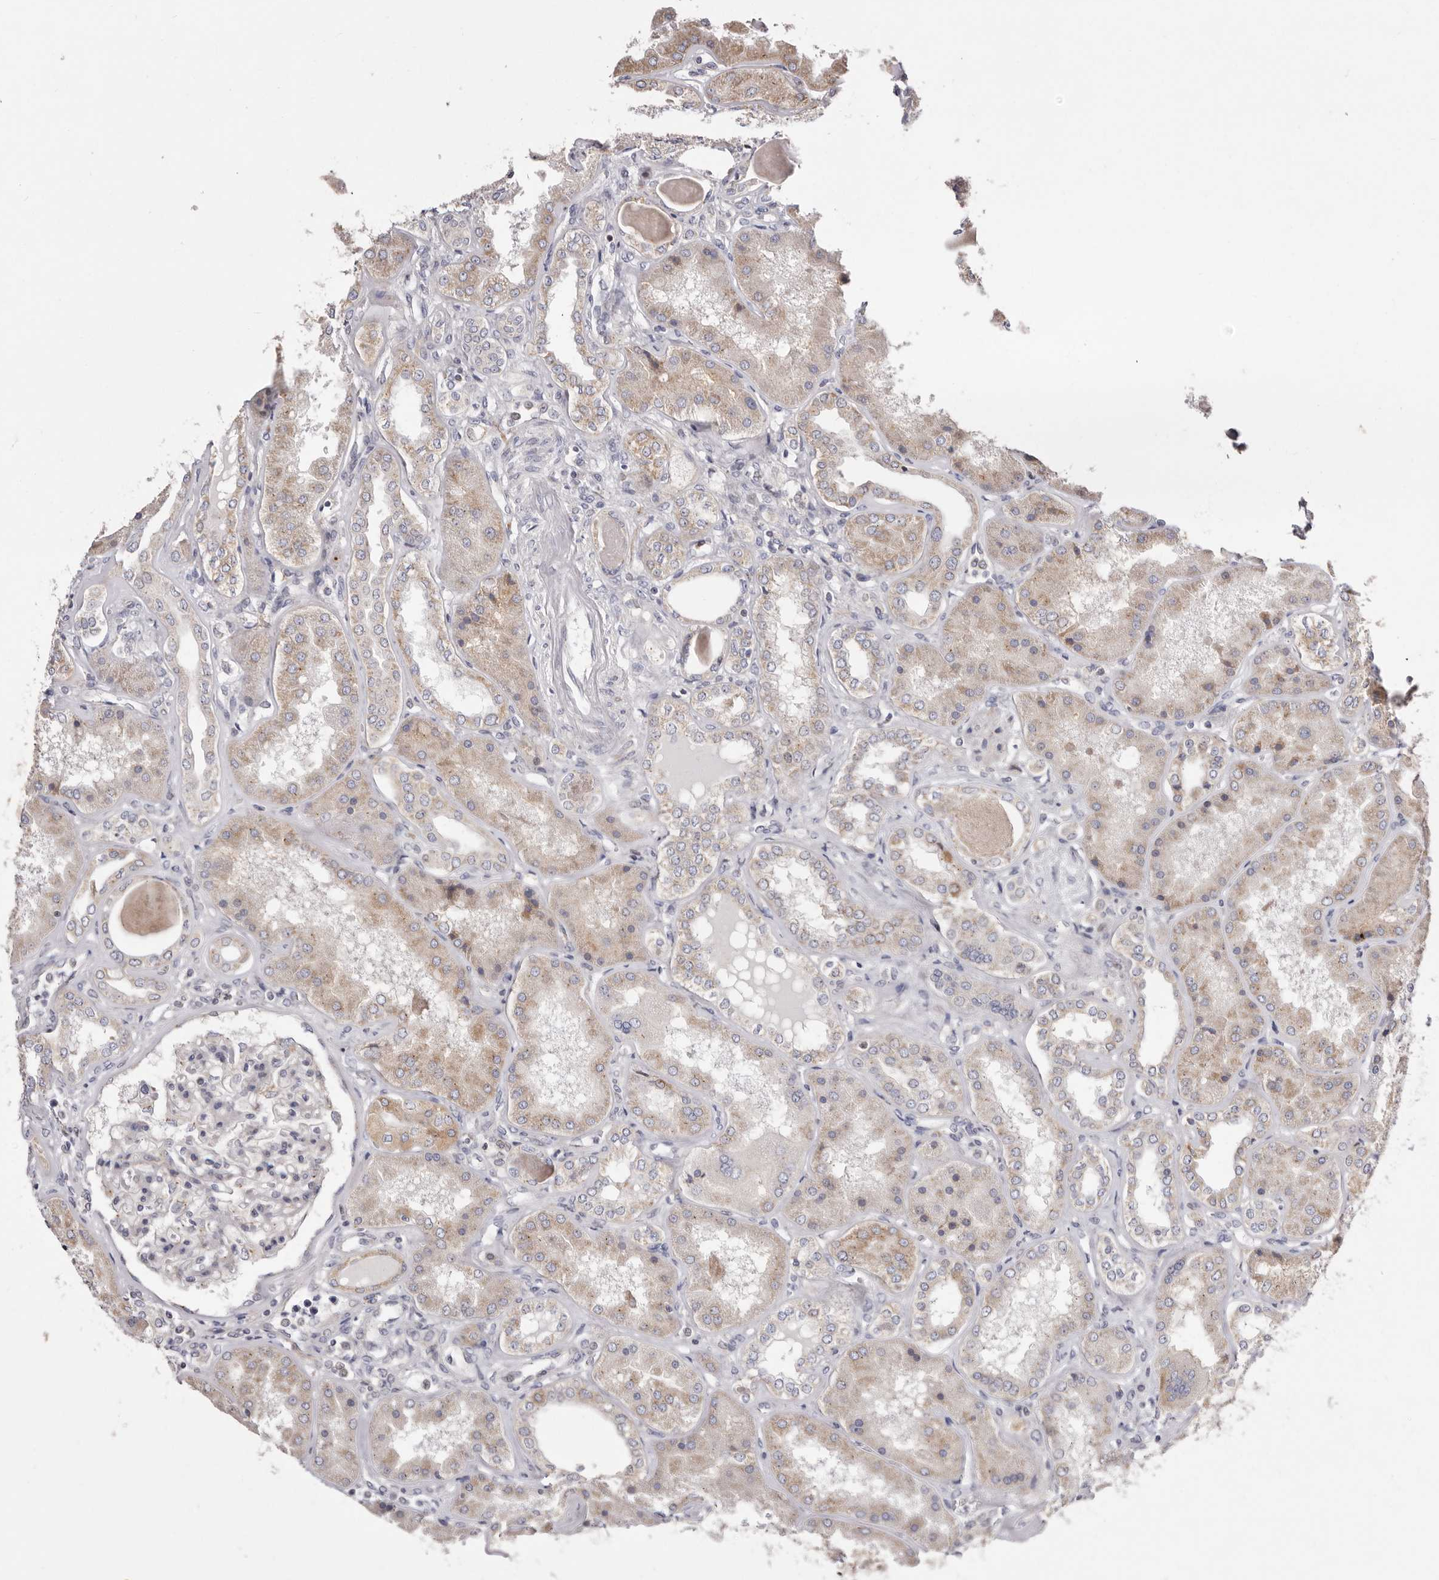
{"staining": {"intensity": "weak", "quantity": "<25%", "location": "cytoplasmic/membranous"}, "tissue": "kidney", "cell_type": "Cells in glomeruli", "image_type": "normal", "snomed": [{"axis": "morphology", "description": "Normal tissue, NOS"}, {"axis": "topography", "description": "Kidney"}], "caption": "The micrograph reveals no staining of cells in glomeruli in benign kidney. (Immunohistochemistry (ihc), brightfield microscopy, high magnification).", "gene": "TIMM17B", "patient": {"sex": "female", "age": 56}}